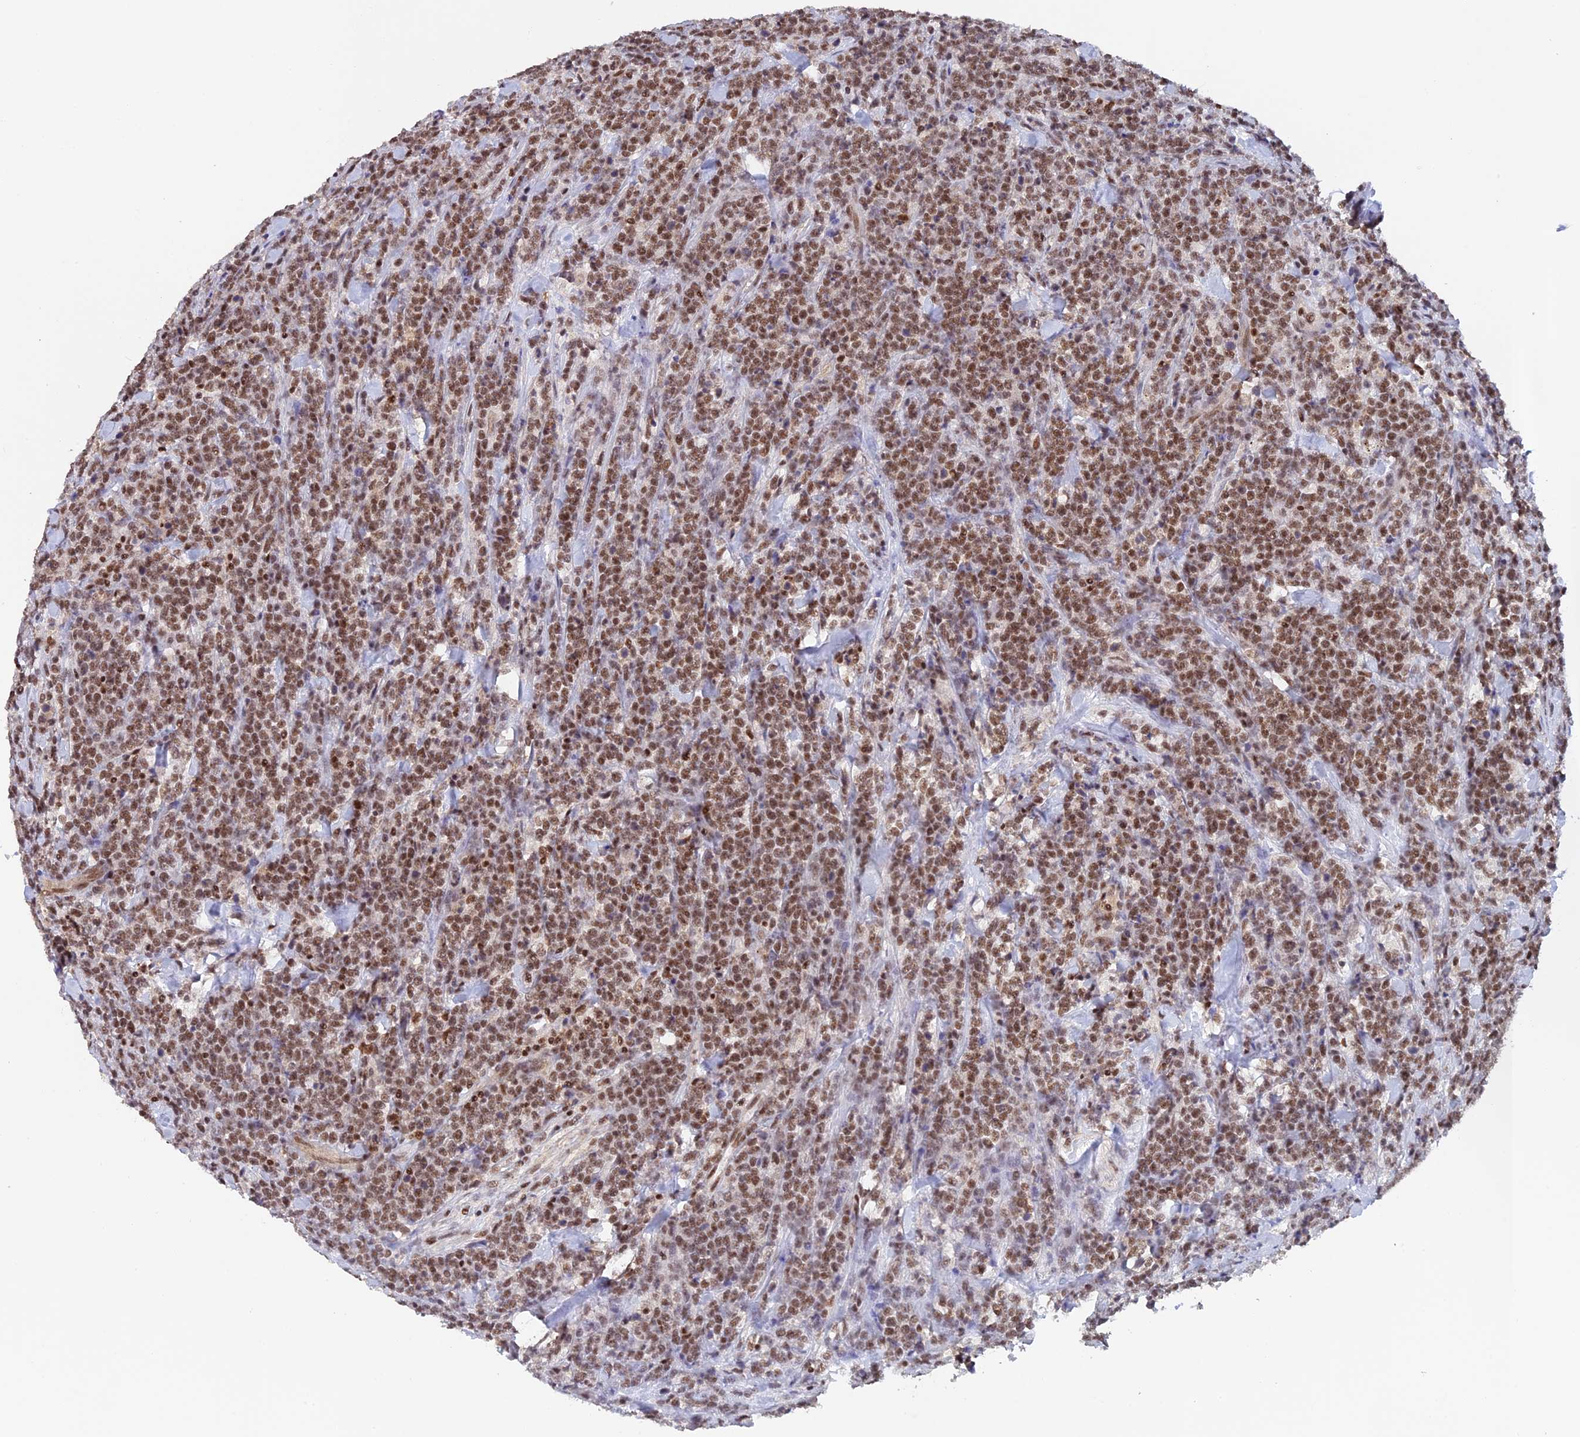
{"staining": {"intensity": "moderate", "quantity": ">75%", "location": "nuclear"}, "tissue": "lymphoma", "cell_type": "Tumor cells", "image_type": "cancer", "snomed": [{"axis": "morphology", "description": "Malignant lymphoma, non-Hodgkin's type, High grade"}, {"axis": "topography", "description": "Small intestine"}], "caption": "Lymphoma was stained to show a protein in brown. There is medium levels of moderate nuclear staining in about >75% of tumor cells. Using DAB (3,3'-diaminobenzidine) (brown) and hematoxylin (blue) stains, captured at high magnification using brightfield microscopy.", "gene": "THAP11", "patient": {"sex": "male", "age": 8}}